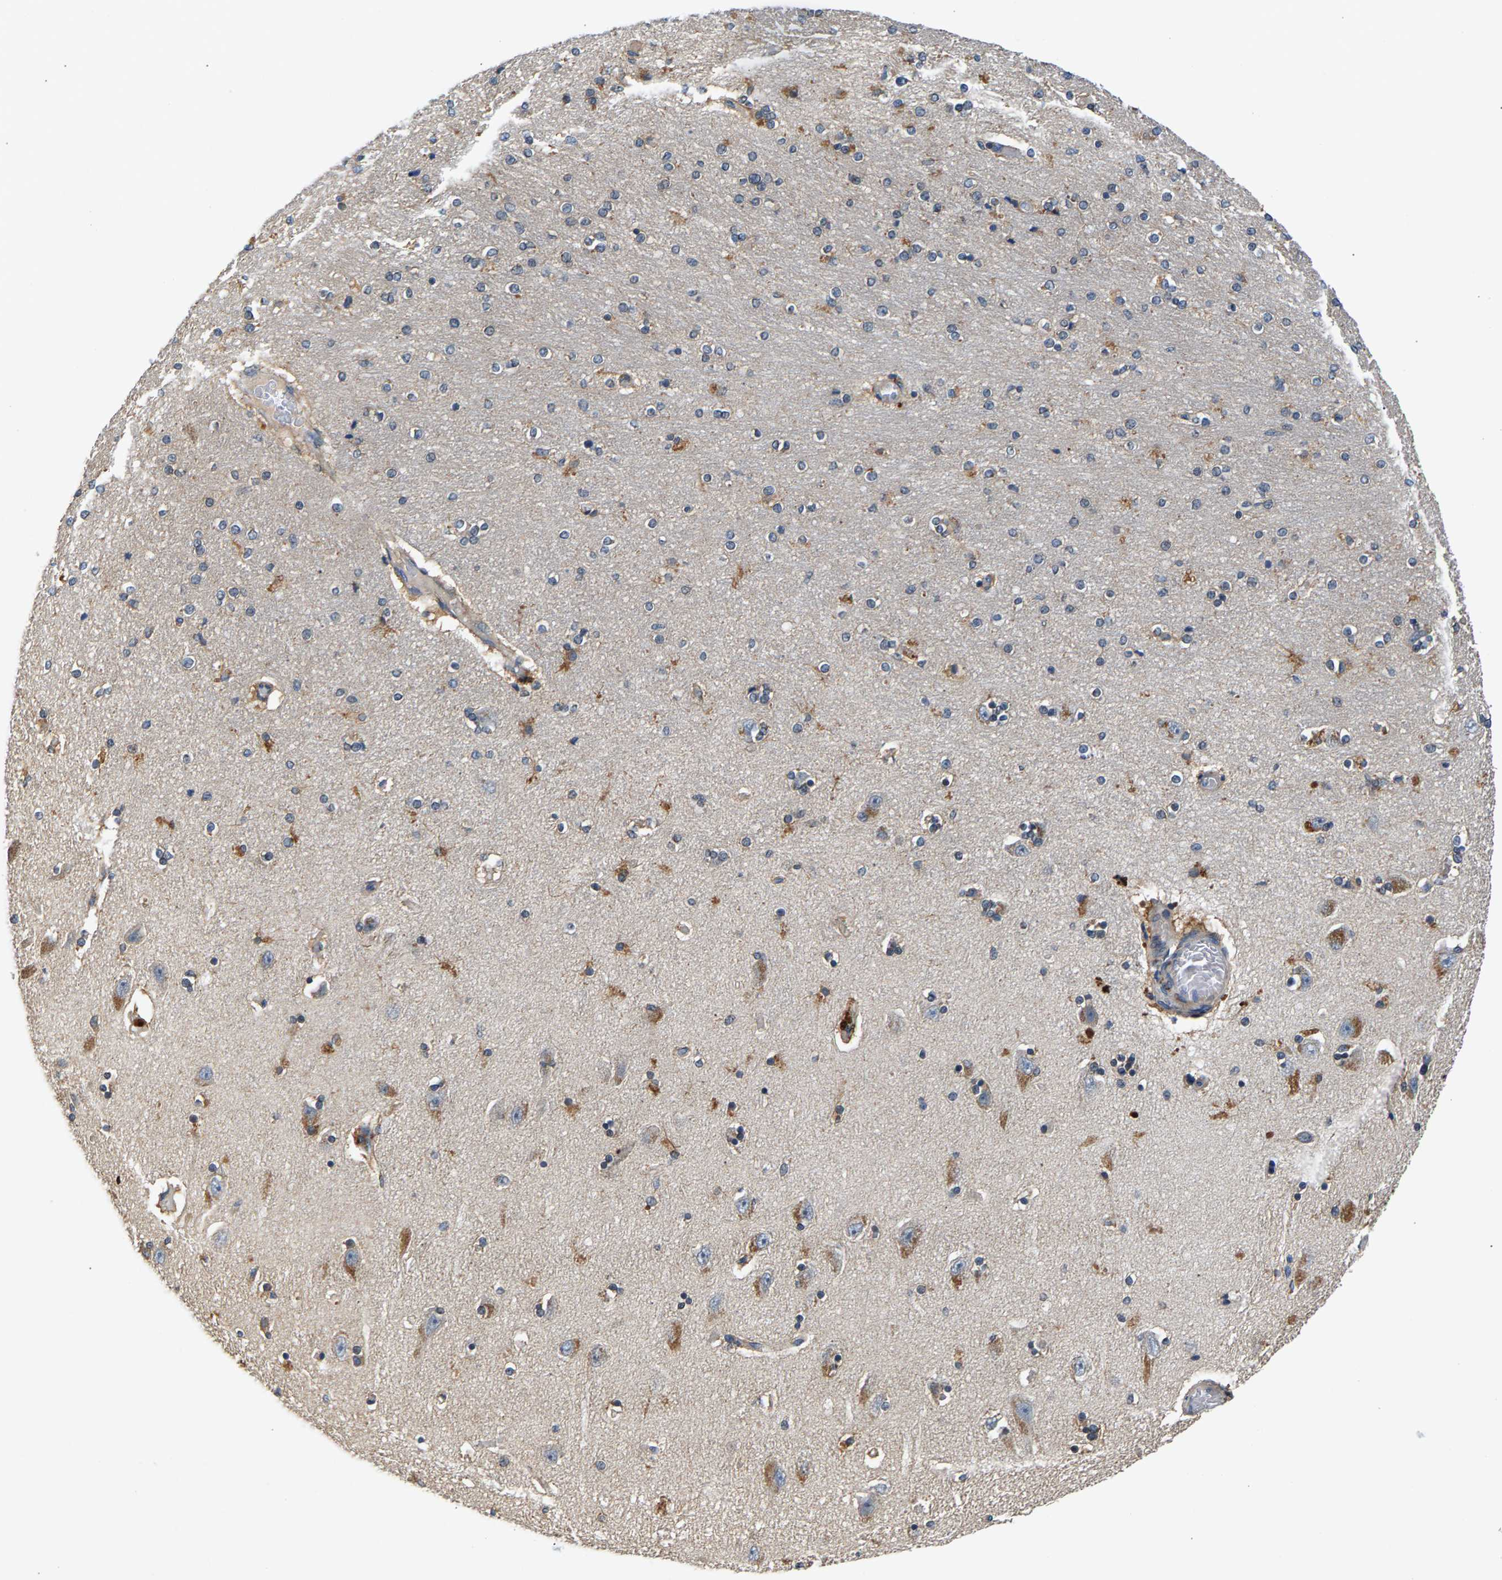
{"staining": {"intensity": "moderate", "quantity": "<25%", "location": "cytoplasmic/membranous"}, "tissue": "hippocampus", "cell_type": "Glial cells", "image_type": "normal", "snomed": [{"axis": "morphology", "description": "Normal tissue, NOS"}, {"axis": "topography", "description": "Hippocampus"}], "caption": "Glial cells display low levels of moderate cytoplasmic/membranous expression in approximately <25% of cells in benign human hippocampus. Using DAB (brown) and hematoxylin (blue) stains, captured at high magnification using brightfield microscopy.", "gene": "NT5C", "patient": {"sex": "female", "age": 54}}